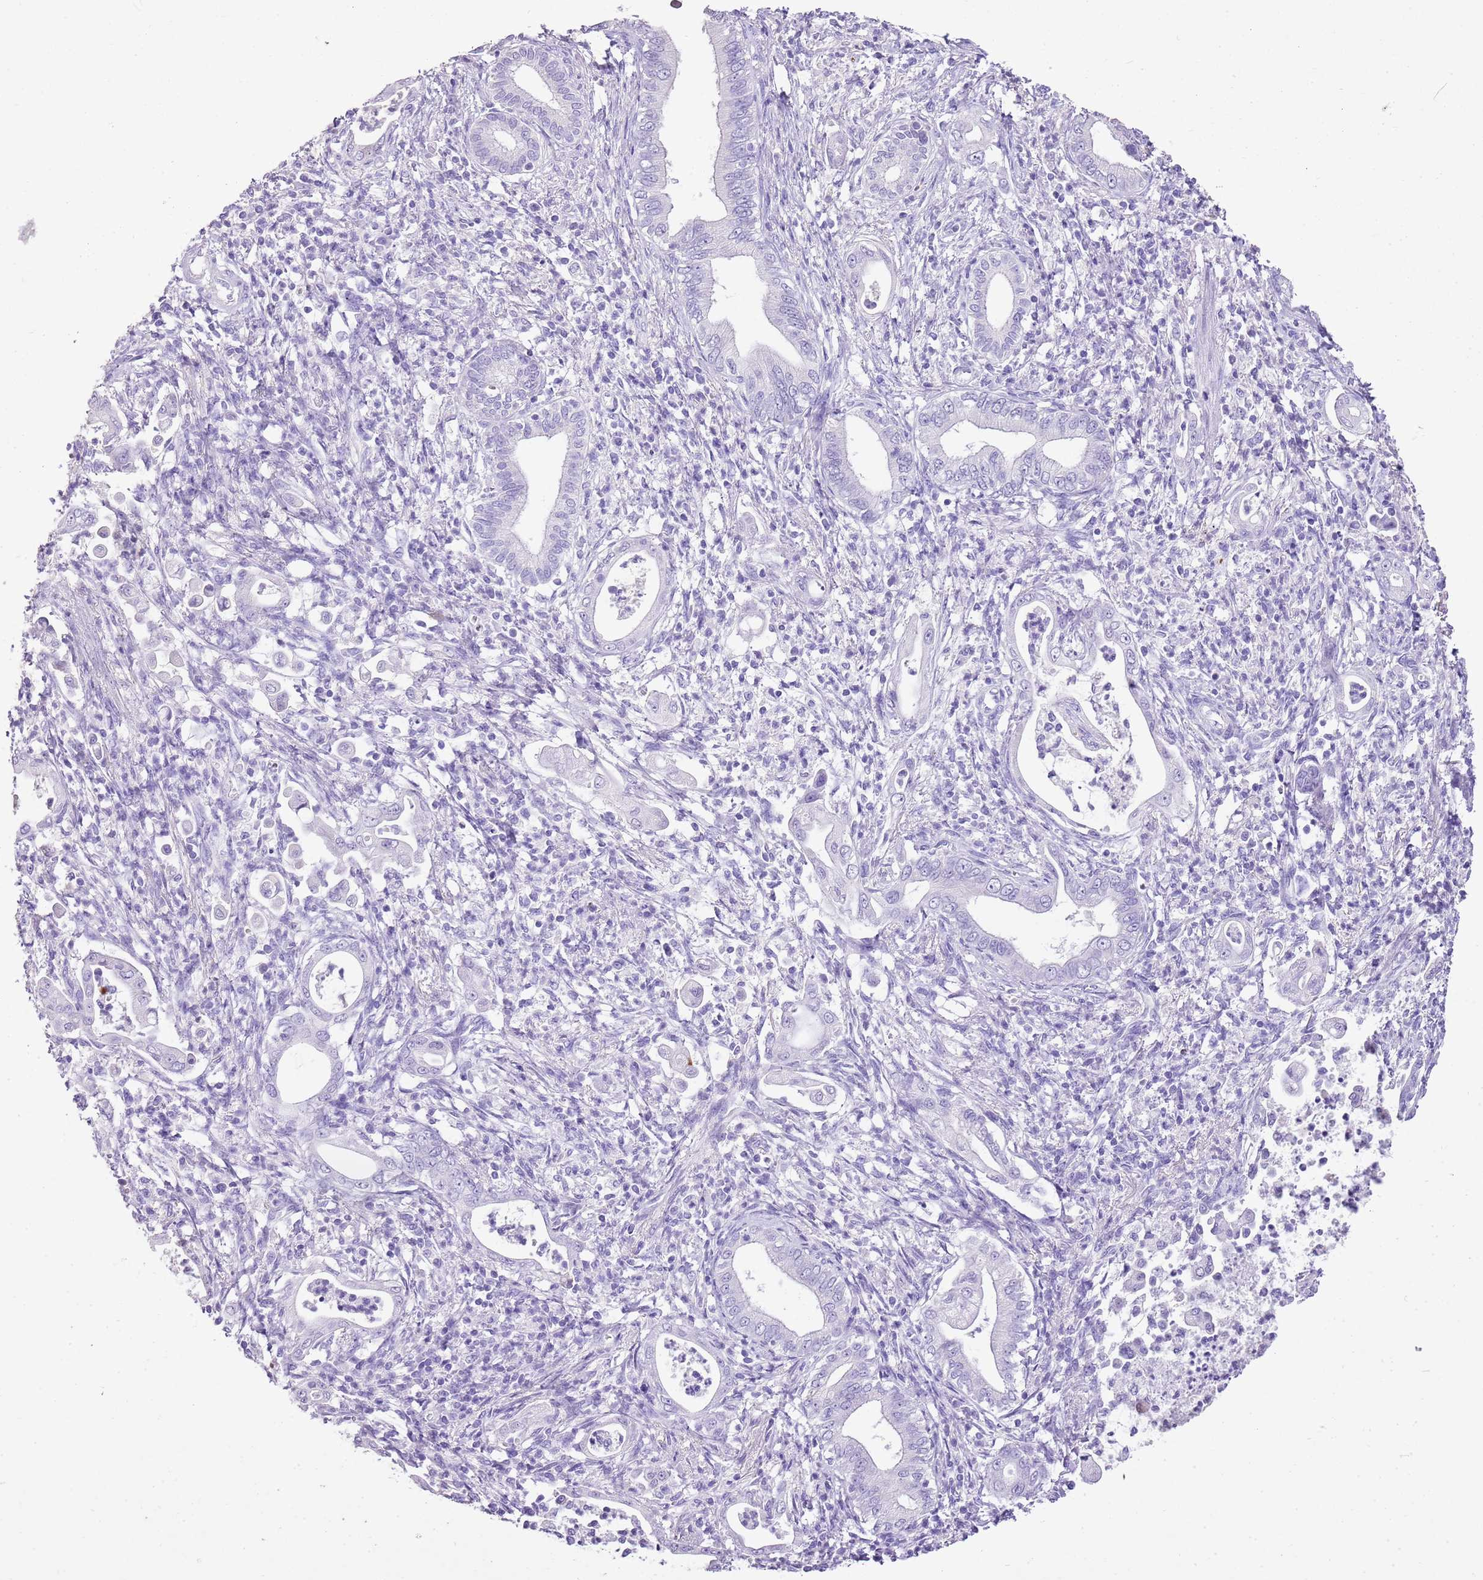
{"staining": {"intensity": "negative", "quantity": "none", "location": "none"}, "tissue": "pancreatic cancer", "cell_type": "Tumor cells", "image_type": "cancer", "snomed": [{"axis": "morphology", "description": "Normal tissue, NOS"}, {"axis": "morphology", "description": "Adenocarcinoma, NOS"}, {"axis": "topography", "description": "Pancreas"}], "caption": "DAB (3,3'-diaminobenzidine) immunohistochemical staining of pancreatic adenocarcinoma demonstrates no significant staining in tumor cells.", "gene": "XPO7", "patient": {"sex": "female", "age": 55}}